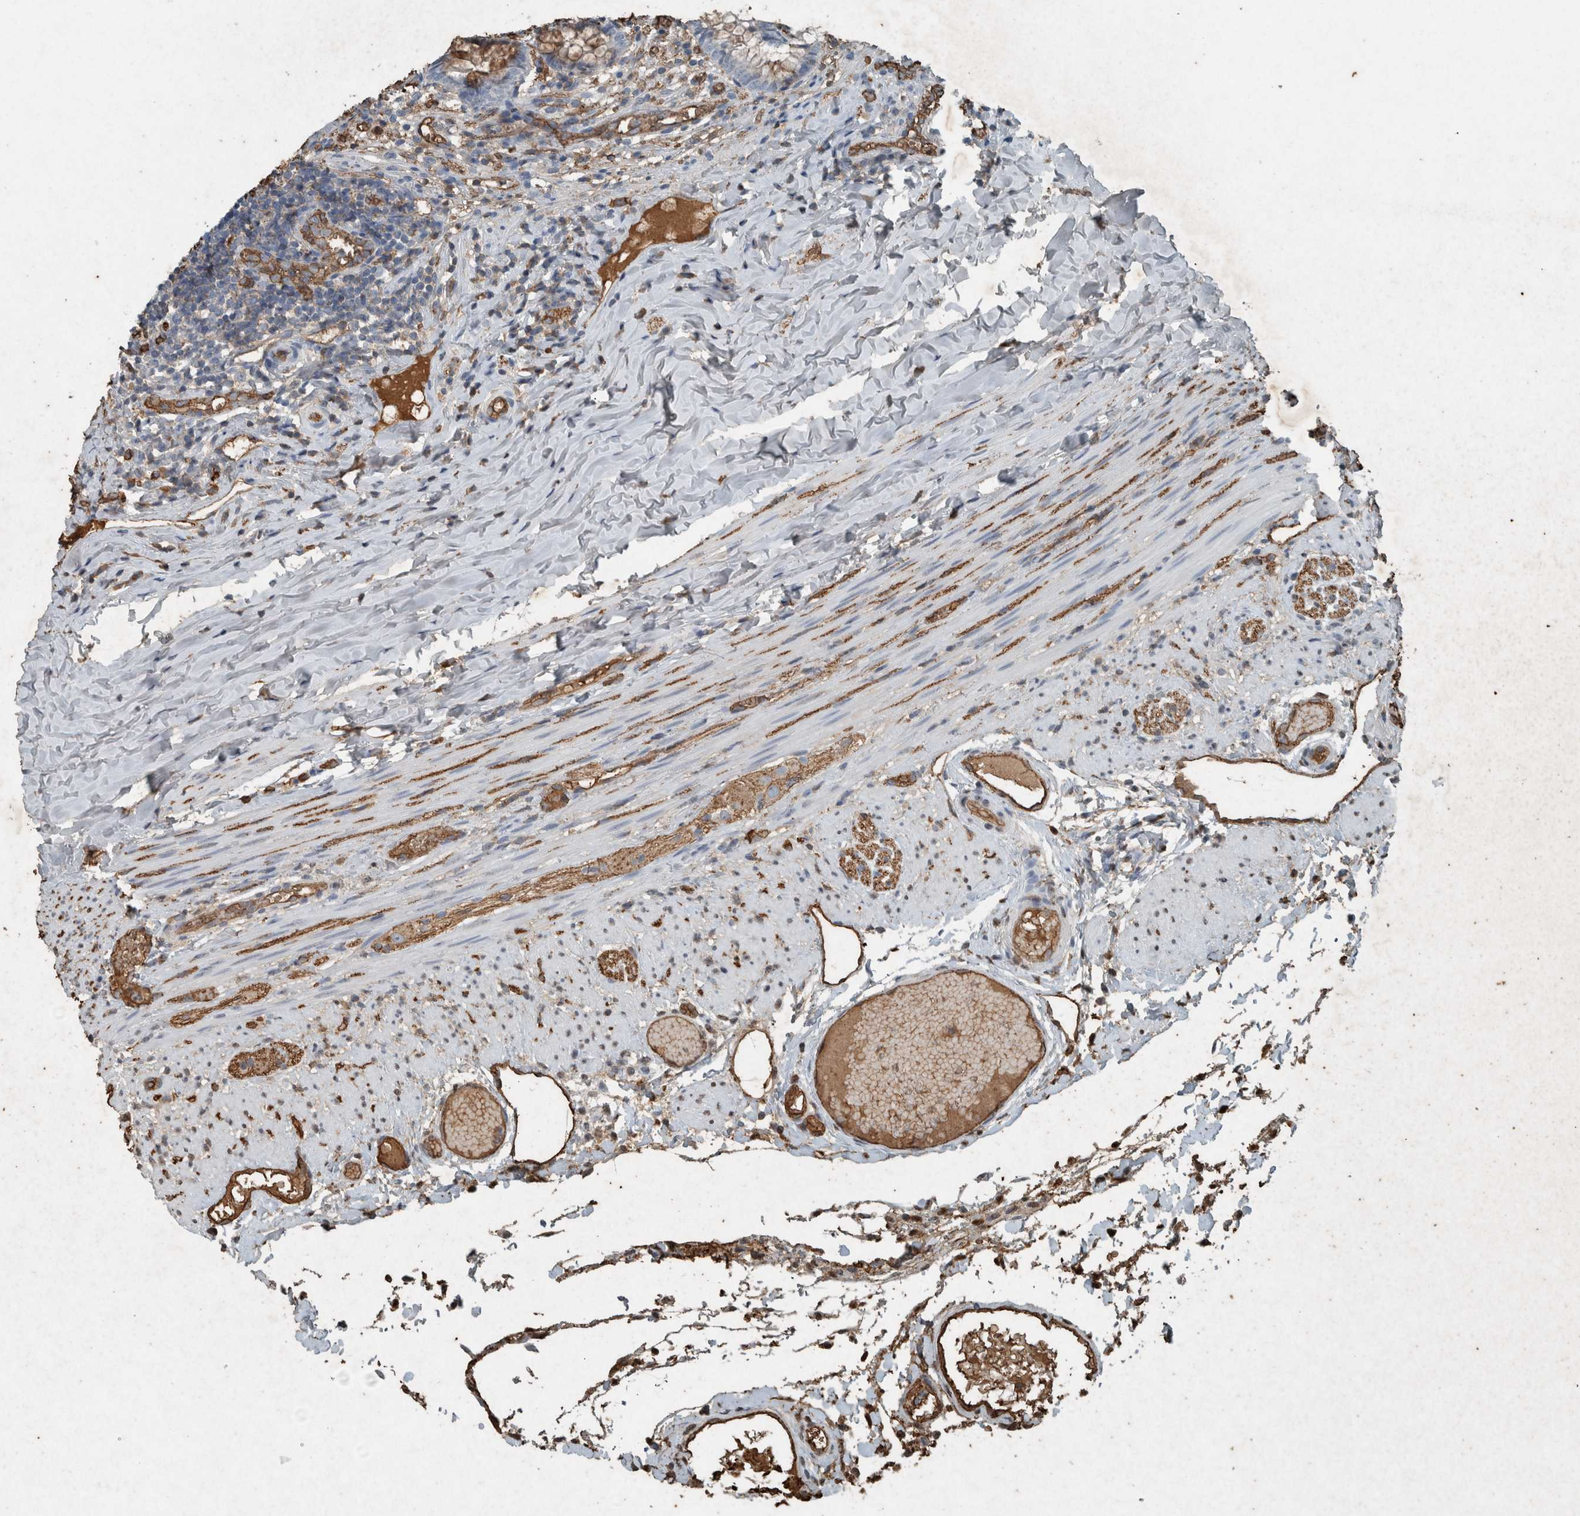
{"staining": {"intensity": "moderate", "quantity": ">75%", "location": "cytoplasmic/membranous"}, "tissue": "appendix", "cell_type": "Glandular cells", "image_type": "normal", "snomed": [{"axis": "morphology", "description": "Normal tissue, NOS"}, {"axis": "topography", "description": "Appendix"}], "caption": "This is a micrograph of immunohistochemistry staining of benign appendix, which shows moderate staining in the cytoplasmic/membranous of glandular cells.", "gene": "LBP", "patient": {"sex": "male", "age": 8}}